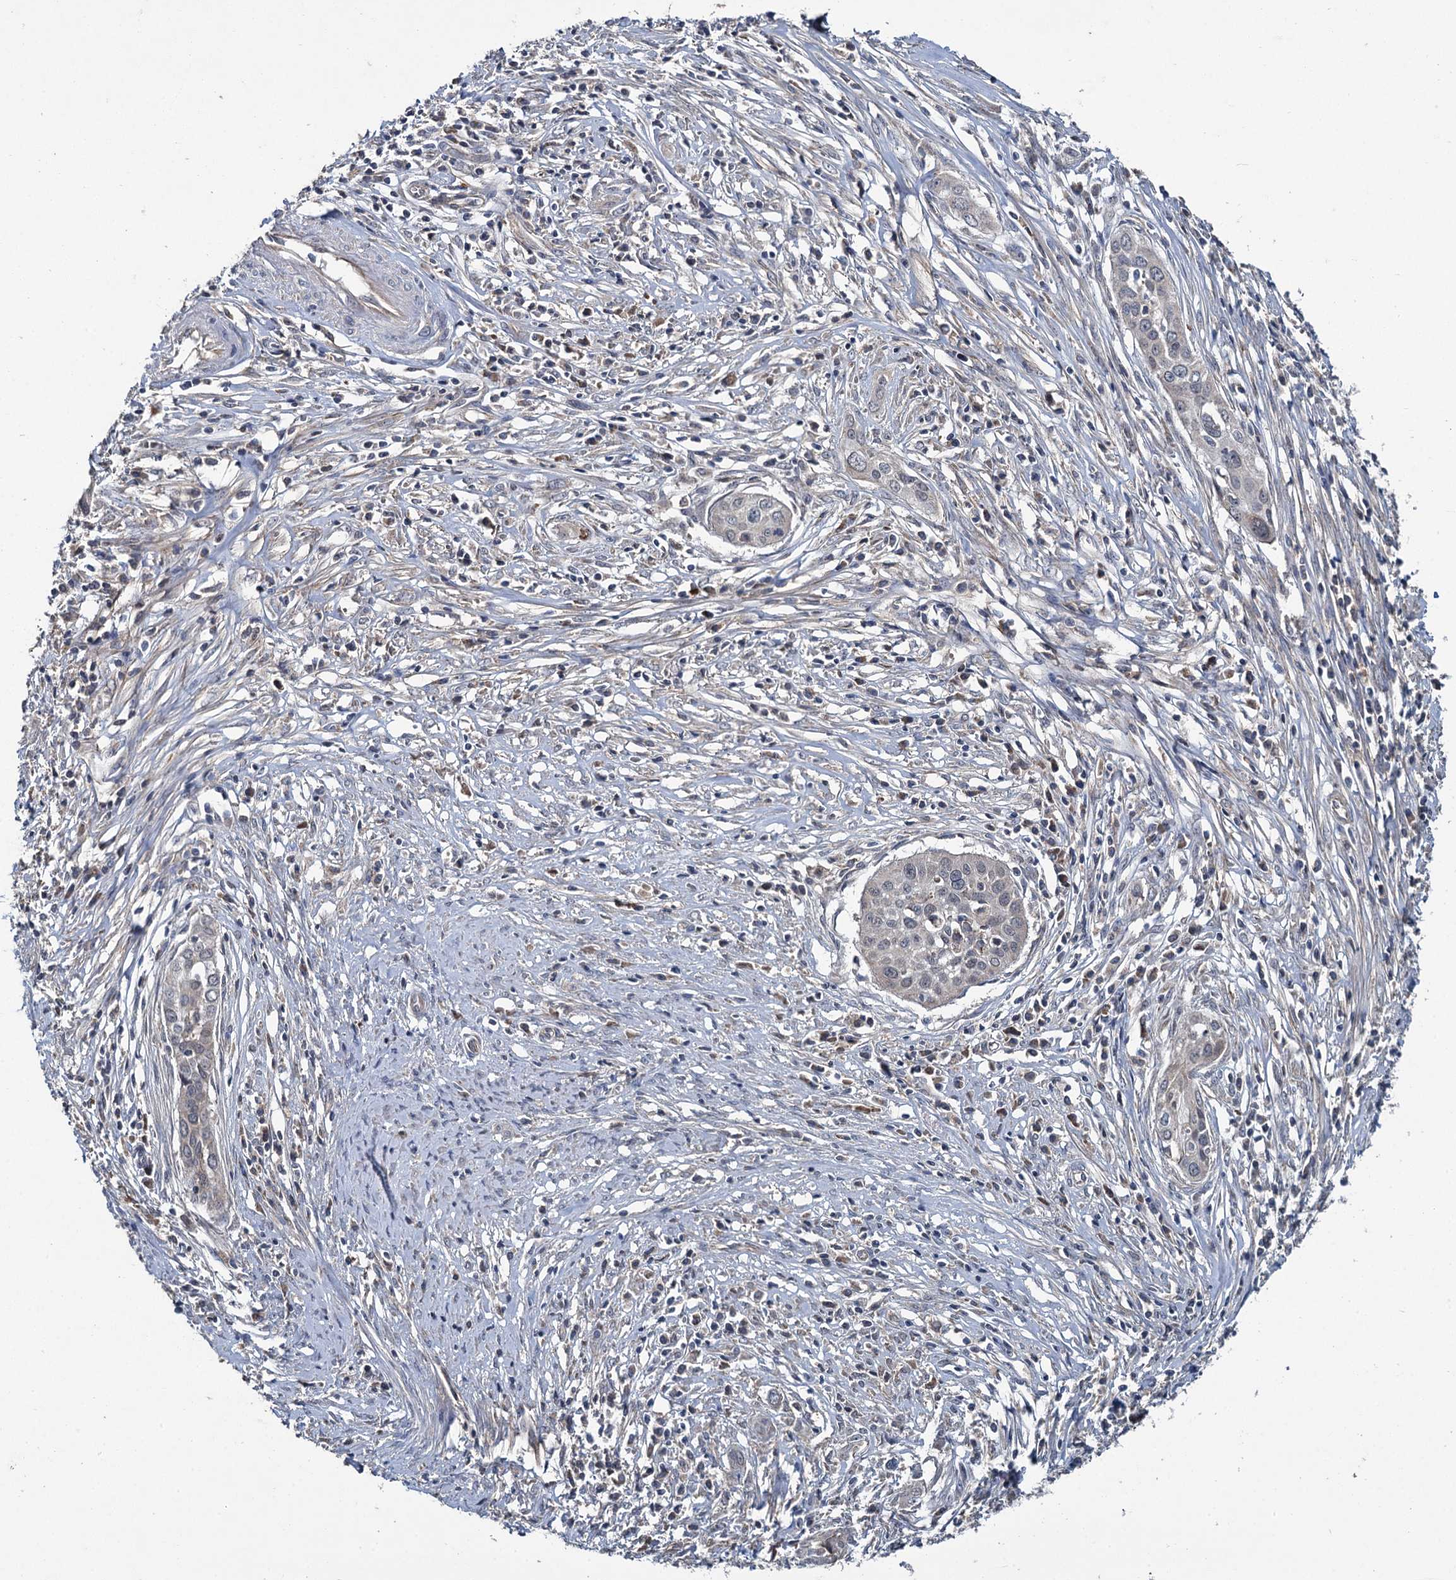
{"staining": {"intensity": "negative", "quantity": "none", "location": "none"}, "tissue": "cervical cancer", "cell_type": "Tumor cells", "image_type": "cancer", "snomed": [{"axis": "morphology", "description": "Squamous cell carcinoma, NOS"}, {"axis": "topography", "description": "Cervix"}], "caption": "Immunohistochemical staining of human cervical cancer displays no significant expression in tumor cells.", "gene": "METTL4", "patient": {"sex": "female", "age": 34}}